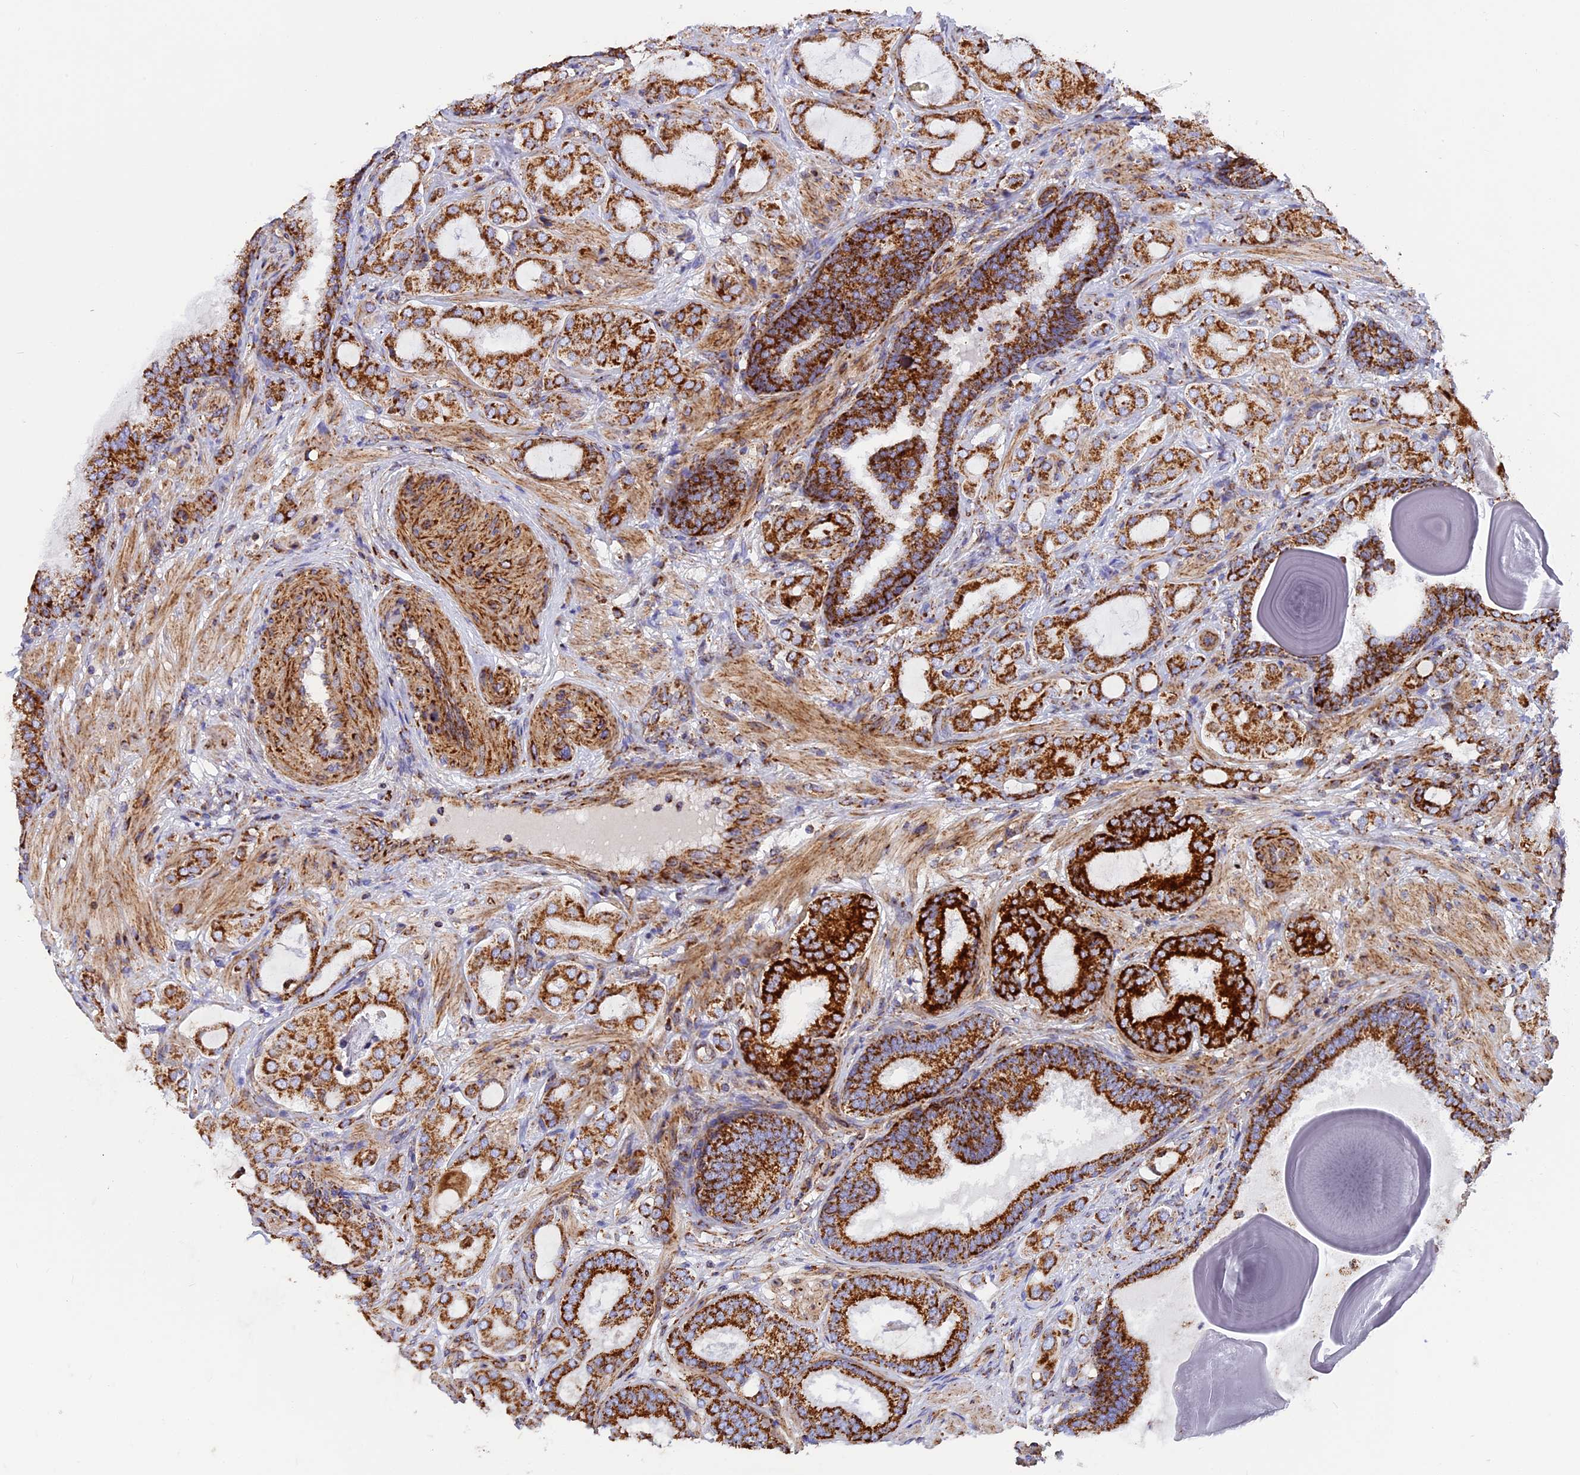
{"staining": {"intensity": "strong", "quantity": ">75%", "location": "cytoplasmic/membranous"}, "tissue": "prostate cancer", "cell_type": "Tumor cells", "image_type": "cancer", "snomed": [{"axis": "morphology", "description": "Adenocarcinoma, Low grade"}, {"axis": "topography", "description": "Prostate"}], "caption": "A high amount of strong cytoplasmic/membranous expression is appreciated in about >75% of tumor cells in prostate low-grade adenocarcinoma tissue.", "gene": "UQCRB", "patient": {"sex": "male", "age": 57}}